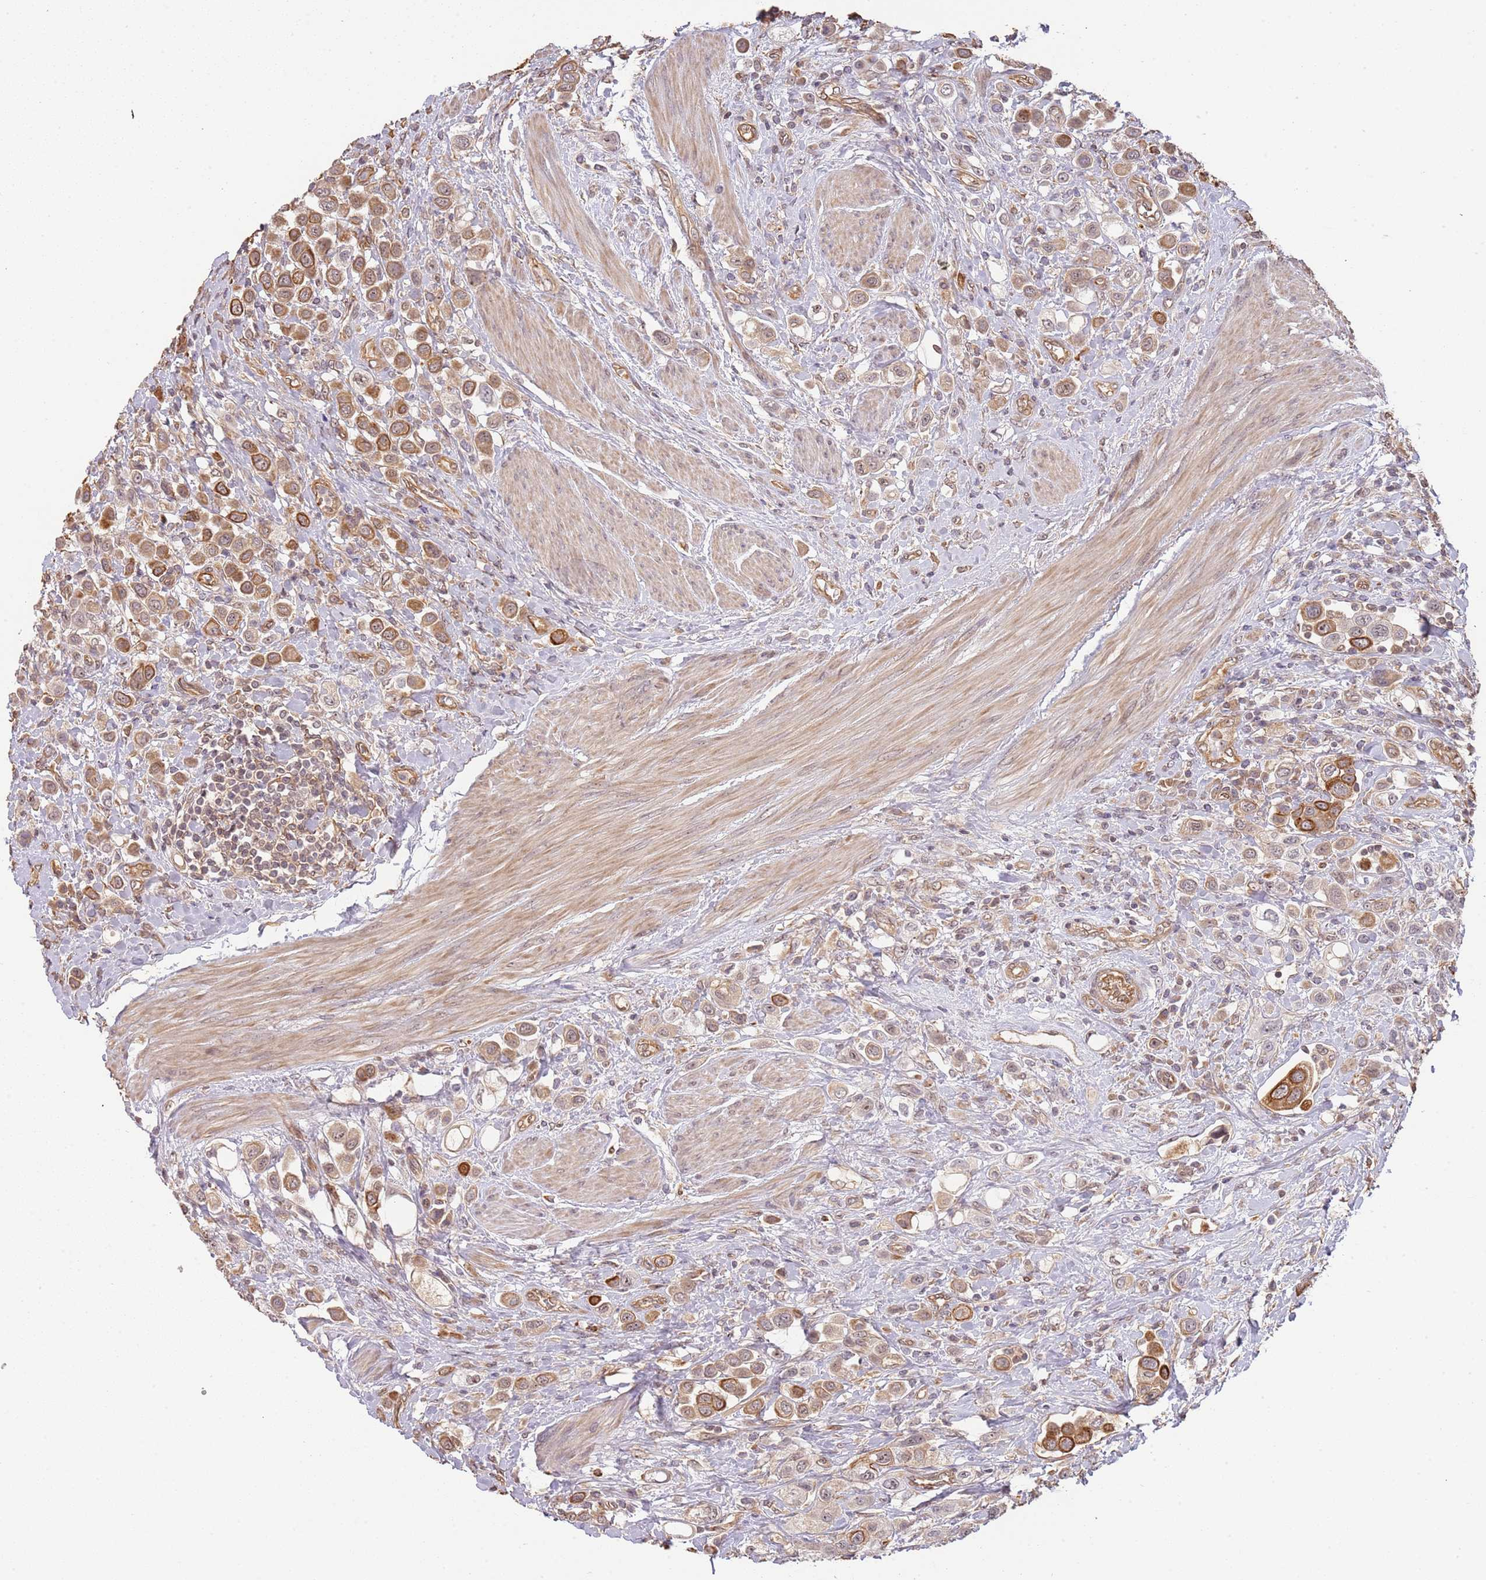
{"staining": {"intensity": "moderate", "quantity": ">75%", "location": "cytoplasmic/membranous"}, "tissue": "urothelial cancer", "cell_type": "Tumor cells", "image_type": "cancer", "snomed": [{"axis": "morphology", "description": "Urothelial carcinoma, High grade"}, {"axis": "topography", "description": "Urinary bladder"}], "caption": "Immunohistochemistry (DAB) staining of urothelial cancer shows moderate cytoplasmic/membranous protein expression in approximately >75% of tumor cells.", "gene": "SURF2", "patient": {"sex": "male", "age": 50}}